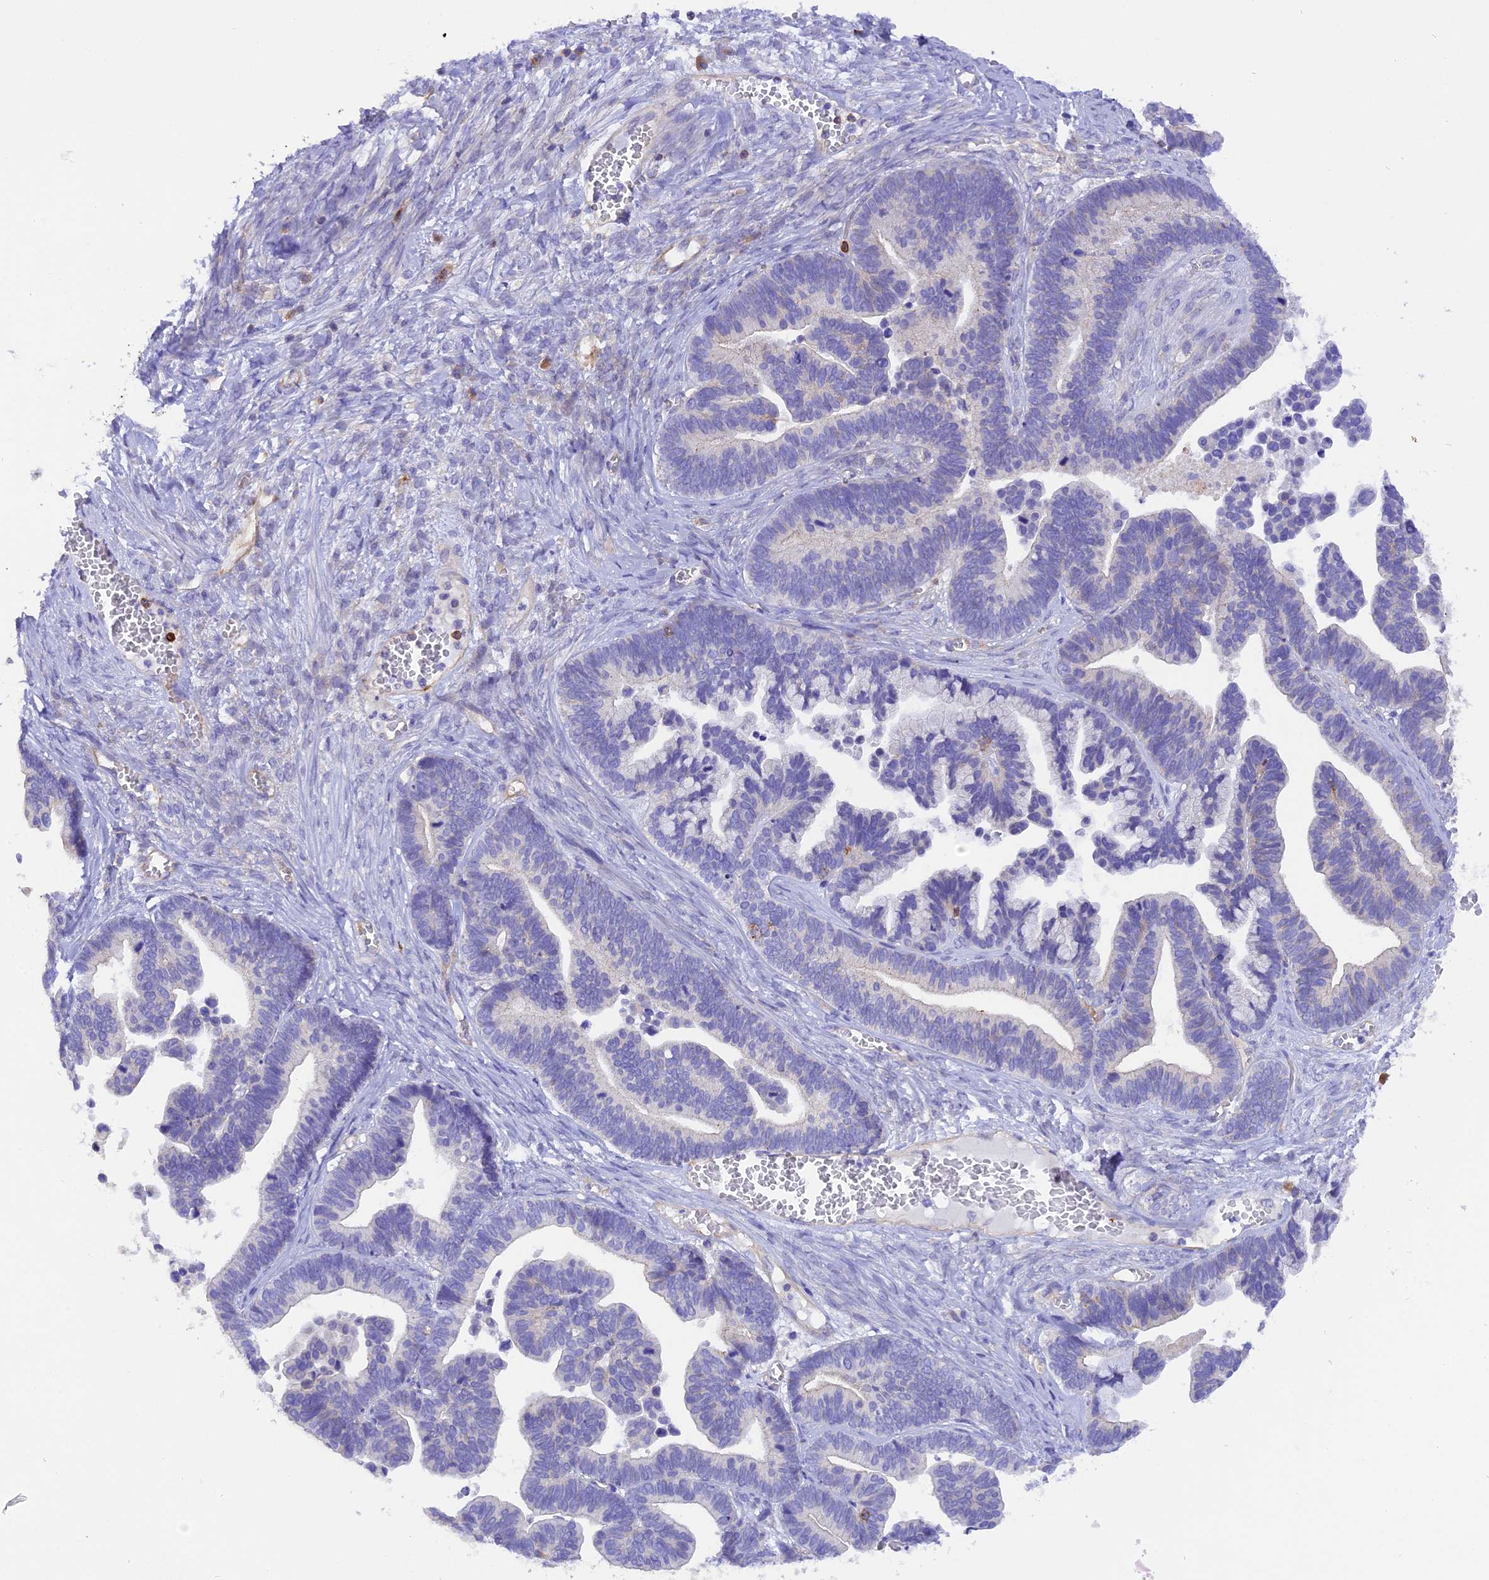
{"staining": {"intensity": "negative", "quantity": "none", "location": "none"}, "tissue": "ovarian cancer", "cell_type": "Tumor cells", "image_type": "cancer", "snomed": [{"axis": "morphology", "description": "Cystadenocarcinoma, serous, NOS"}, {"axis": "topography", "description": "Ovary"}], "caption": "Ovarian cancer (serous cystadenocarcinoma) stained for a protein using immunohistochemistry (IHC) exhibits no expression tumor cells.", "gene": "FAM193A", "patient": {"sex": "female", "age": 56}}